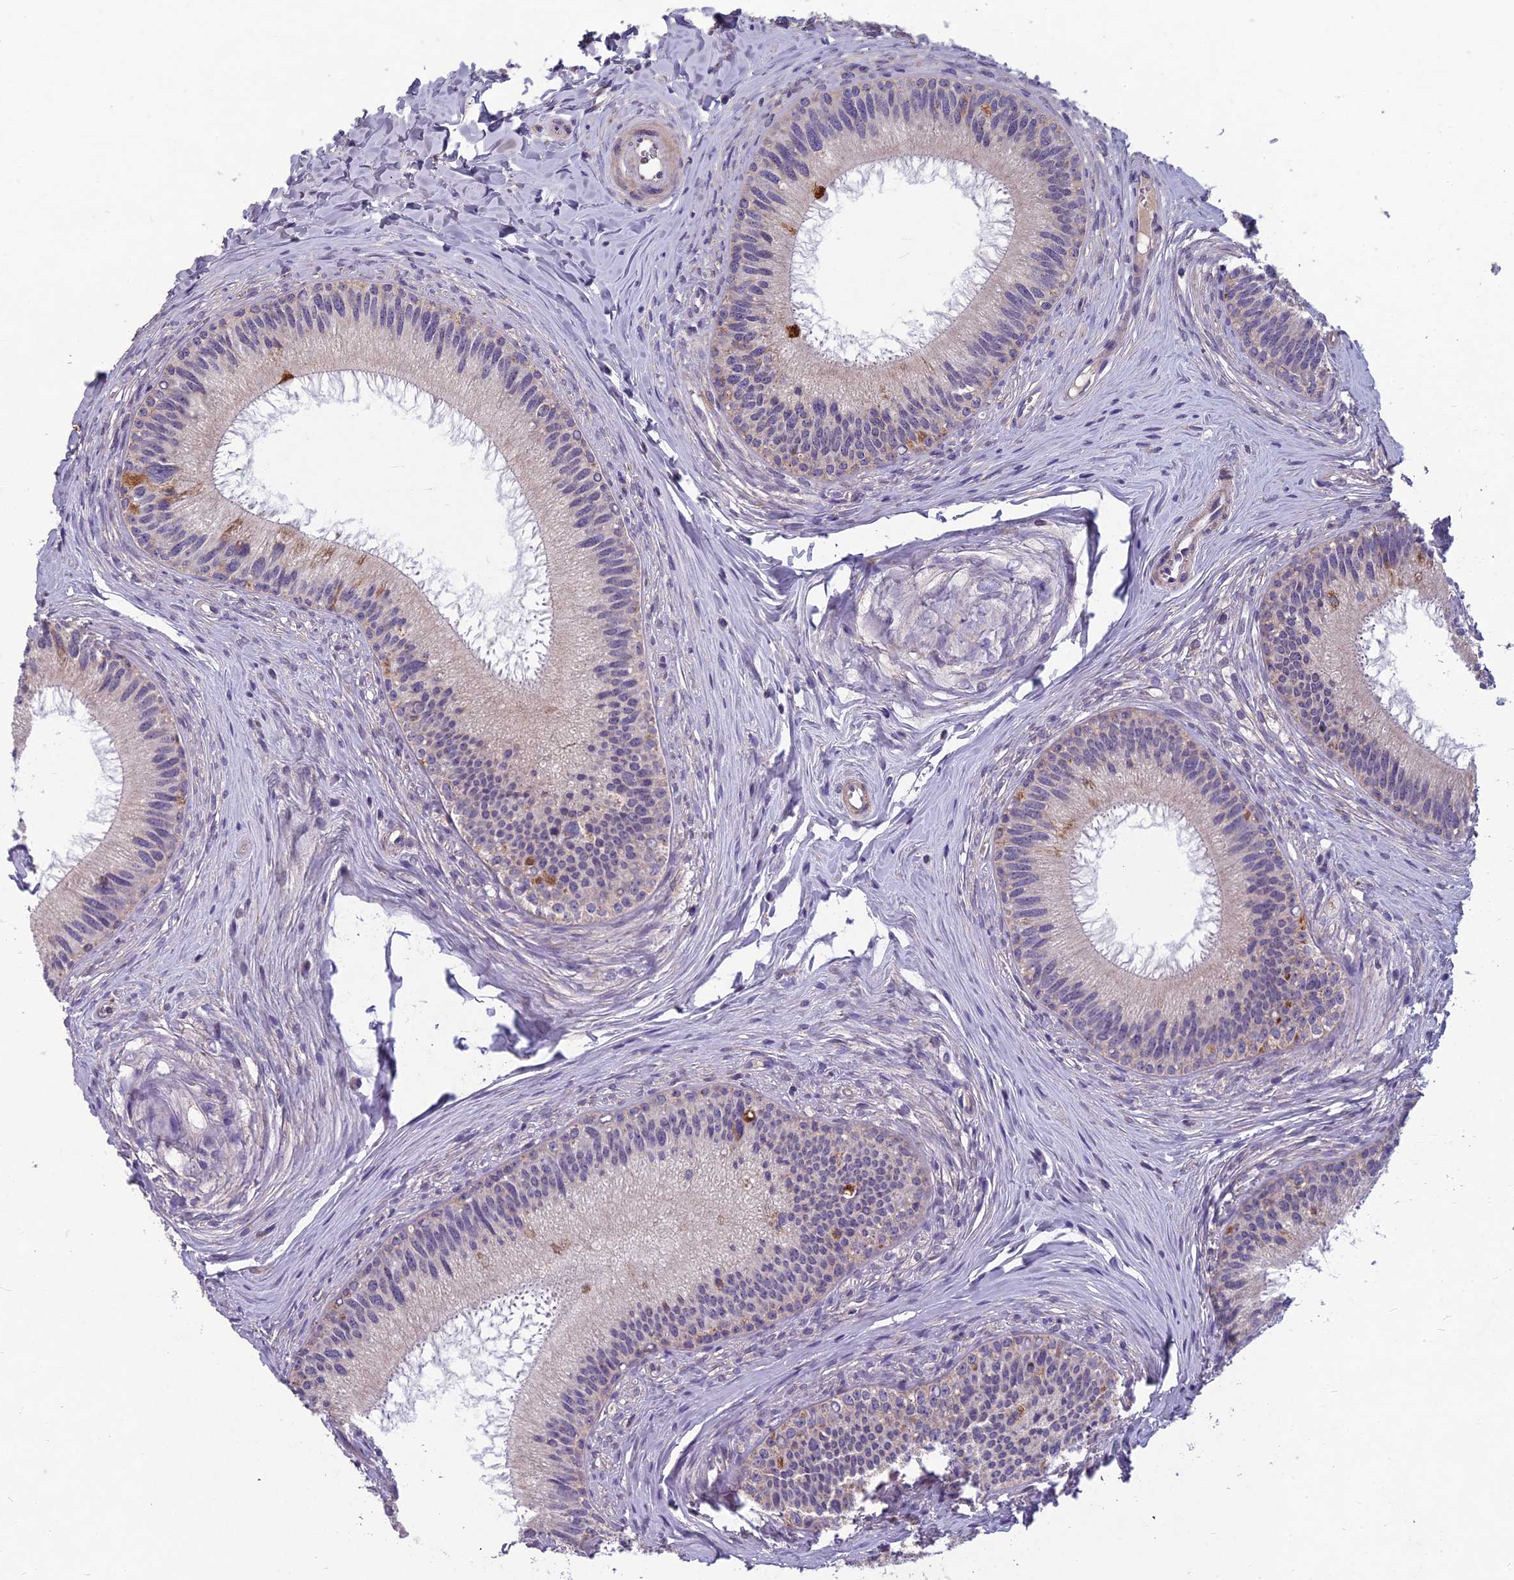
{"staining": {"intensity": "negative", "quantity": "none", "location": "none"}, "tissue": "epididymis", "cell_type": "Glandular cells", "image_type": "normal", "snomed": [{"axis": "morphology", "description": "Normal tissue, NOS"}, {"axis": "topography", "description": "Epididymis"}], "caption": "There is no significant staining in glandular cells of epididymis. (DAB immunohistochemistry (IHC), high magnification).", "gene": "ENSG00000188897", "patient": {"sex": "male", "age": 27}}